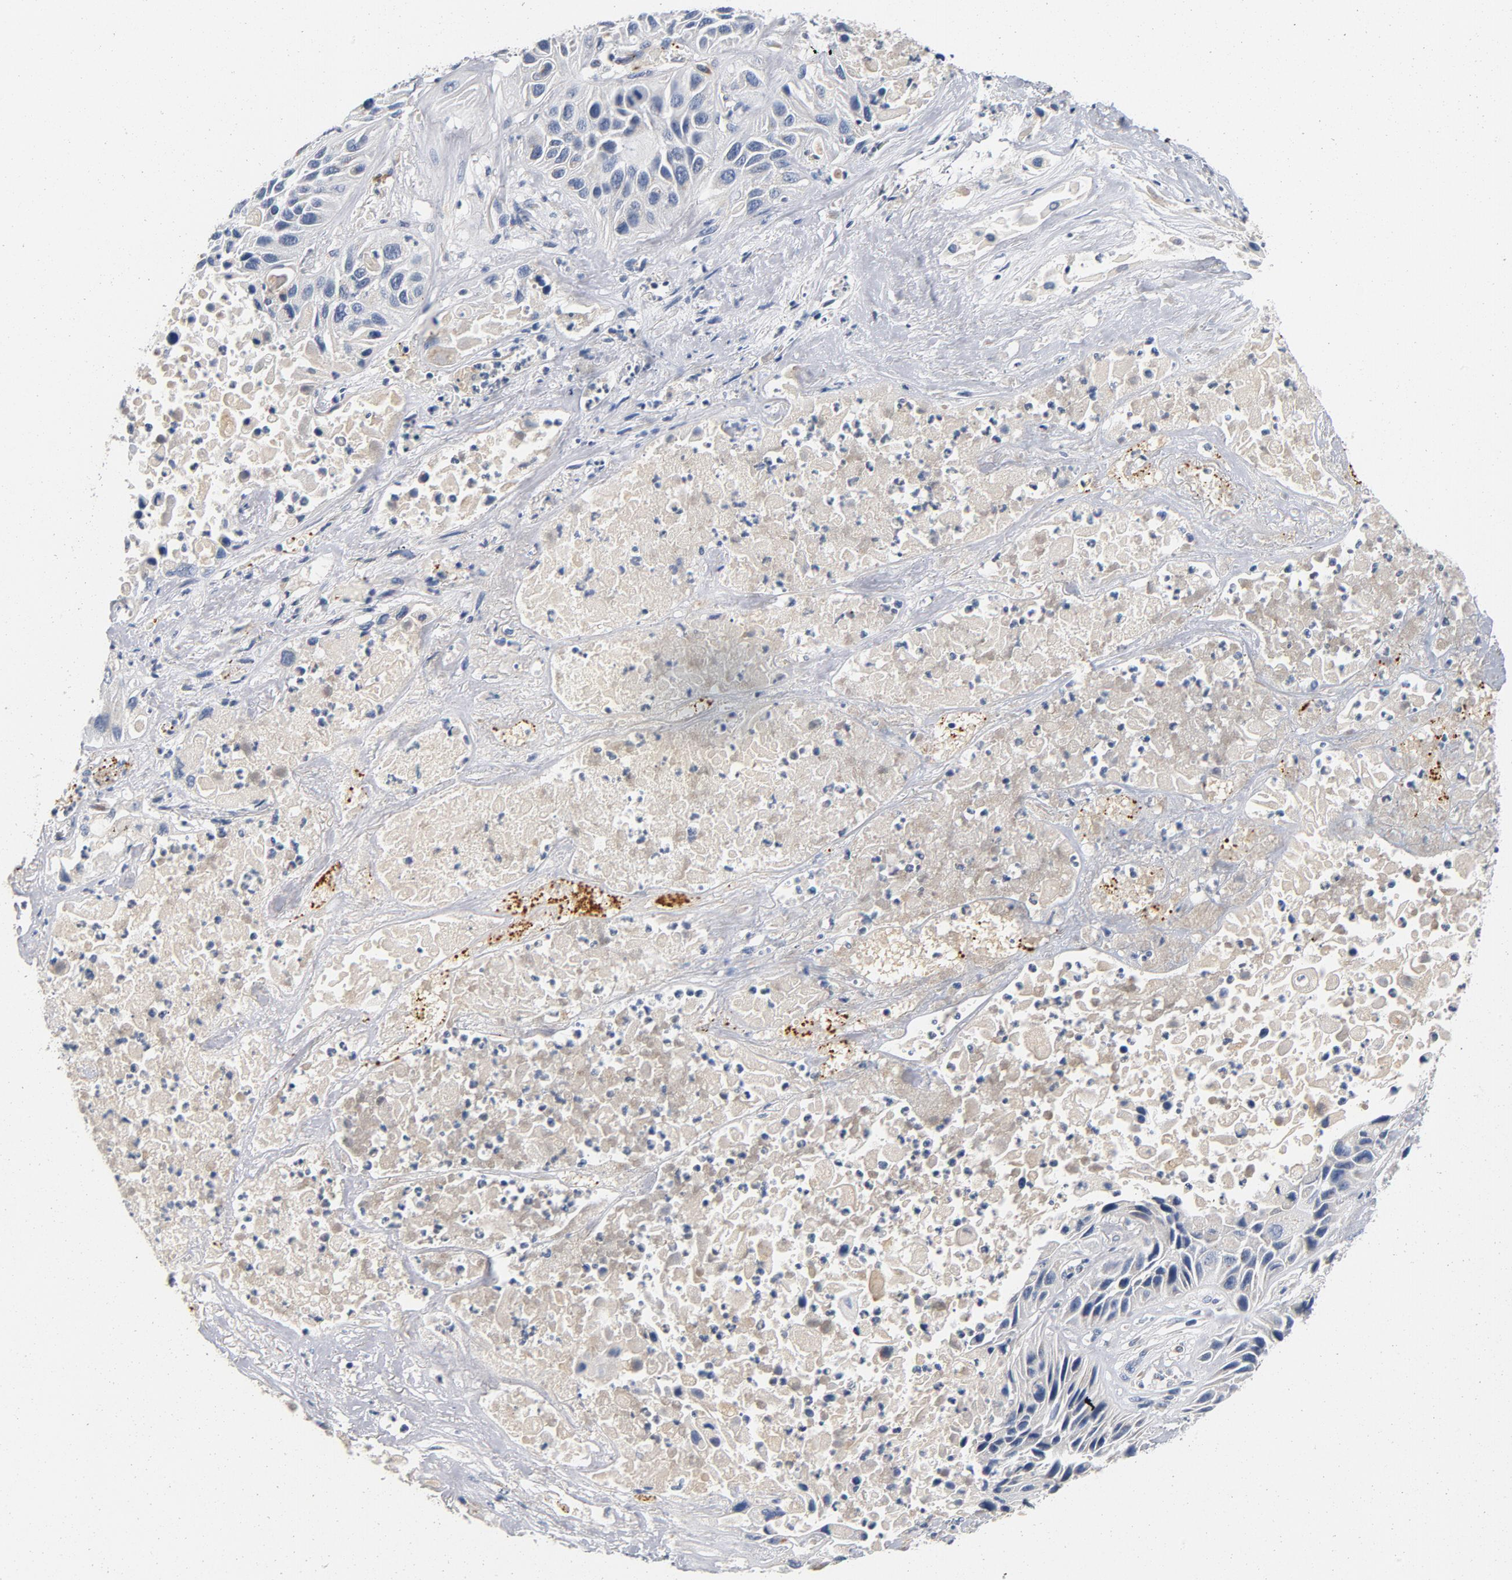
{"staining": {"intensity": "negative", "quantity": "none", "location": "none"}, "tissue": "lung cancer", "cell_type": "Tumor cells", "image_type": "cancer", "snomed": [{"axis": "morphology", "description": "Squamous cell carcinoma, NOS"}, {"axis": "topography", "description": "Lung"}], "caption": "A photomicrograph of lung cancer (squamous cell carcinoma) stained for a protein exhibits no brown staining in tumor cells. The staining was performed using DAB to visualize the protein expression in brown, while the nuclei were stained in blue with hematoxylin (Magnification: 20x).", "gene": "LMAN2", "patient": {"sex": "female", "age": 76}}